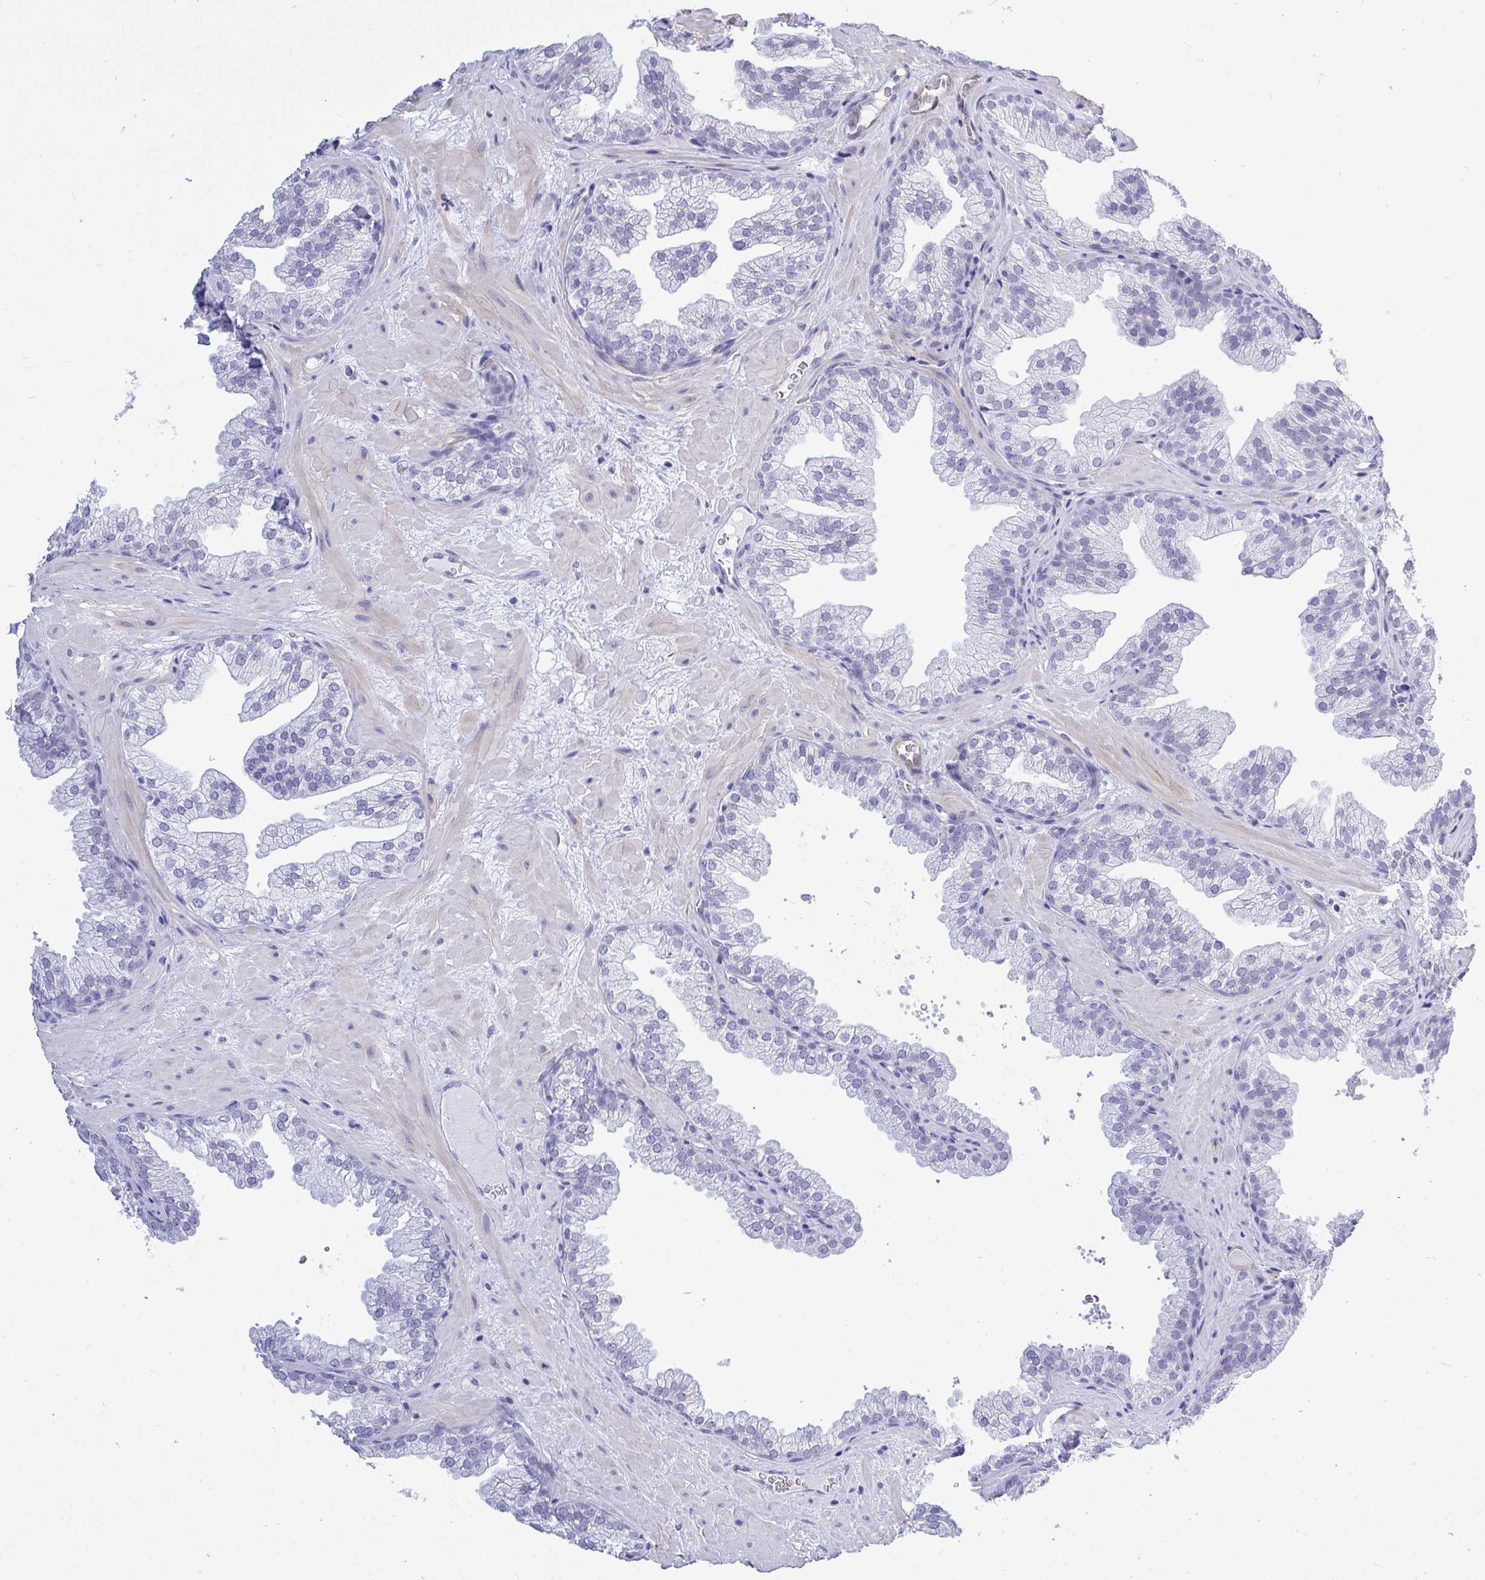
{"staining": {"intensity": "negative", "quantity": "none", "location": "none"}, "tissue": "prostate", "cell_type": "Glandular cells", "image_type": "normal", "snomed": [{"axis": "morphology", "description": "Normal tissue, NOS"}, {"axis": "topography", "description": "Prostate"}], "caption": "DAB (3,3'-diaminobenzidine) immunohistochemical staining of unremarkable prostate exhibits no significant staining in glandular cells.", "gene": "SLC25A51", "patient": {"sex": "male", "age": 37}}